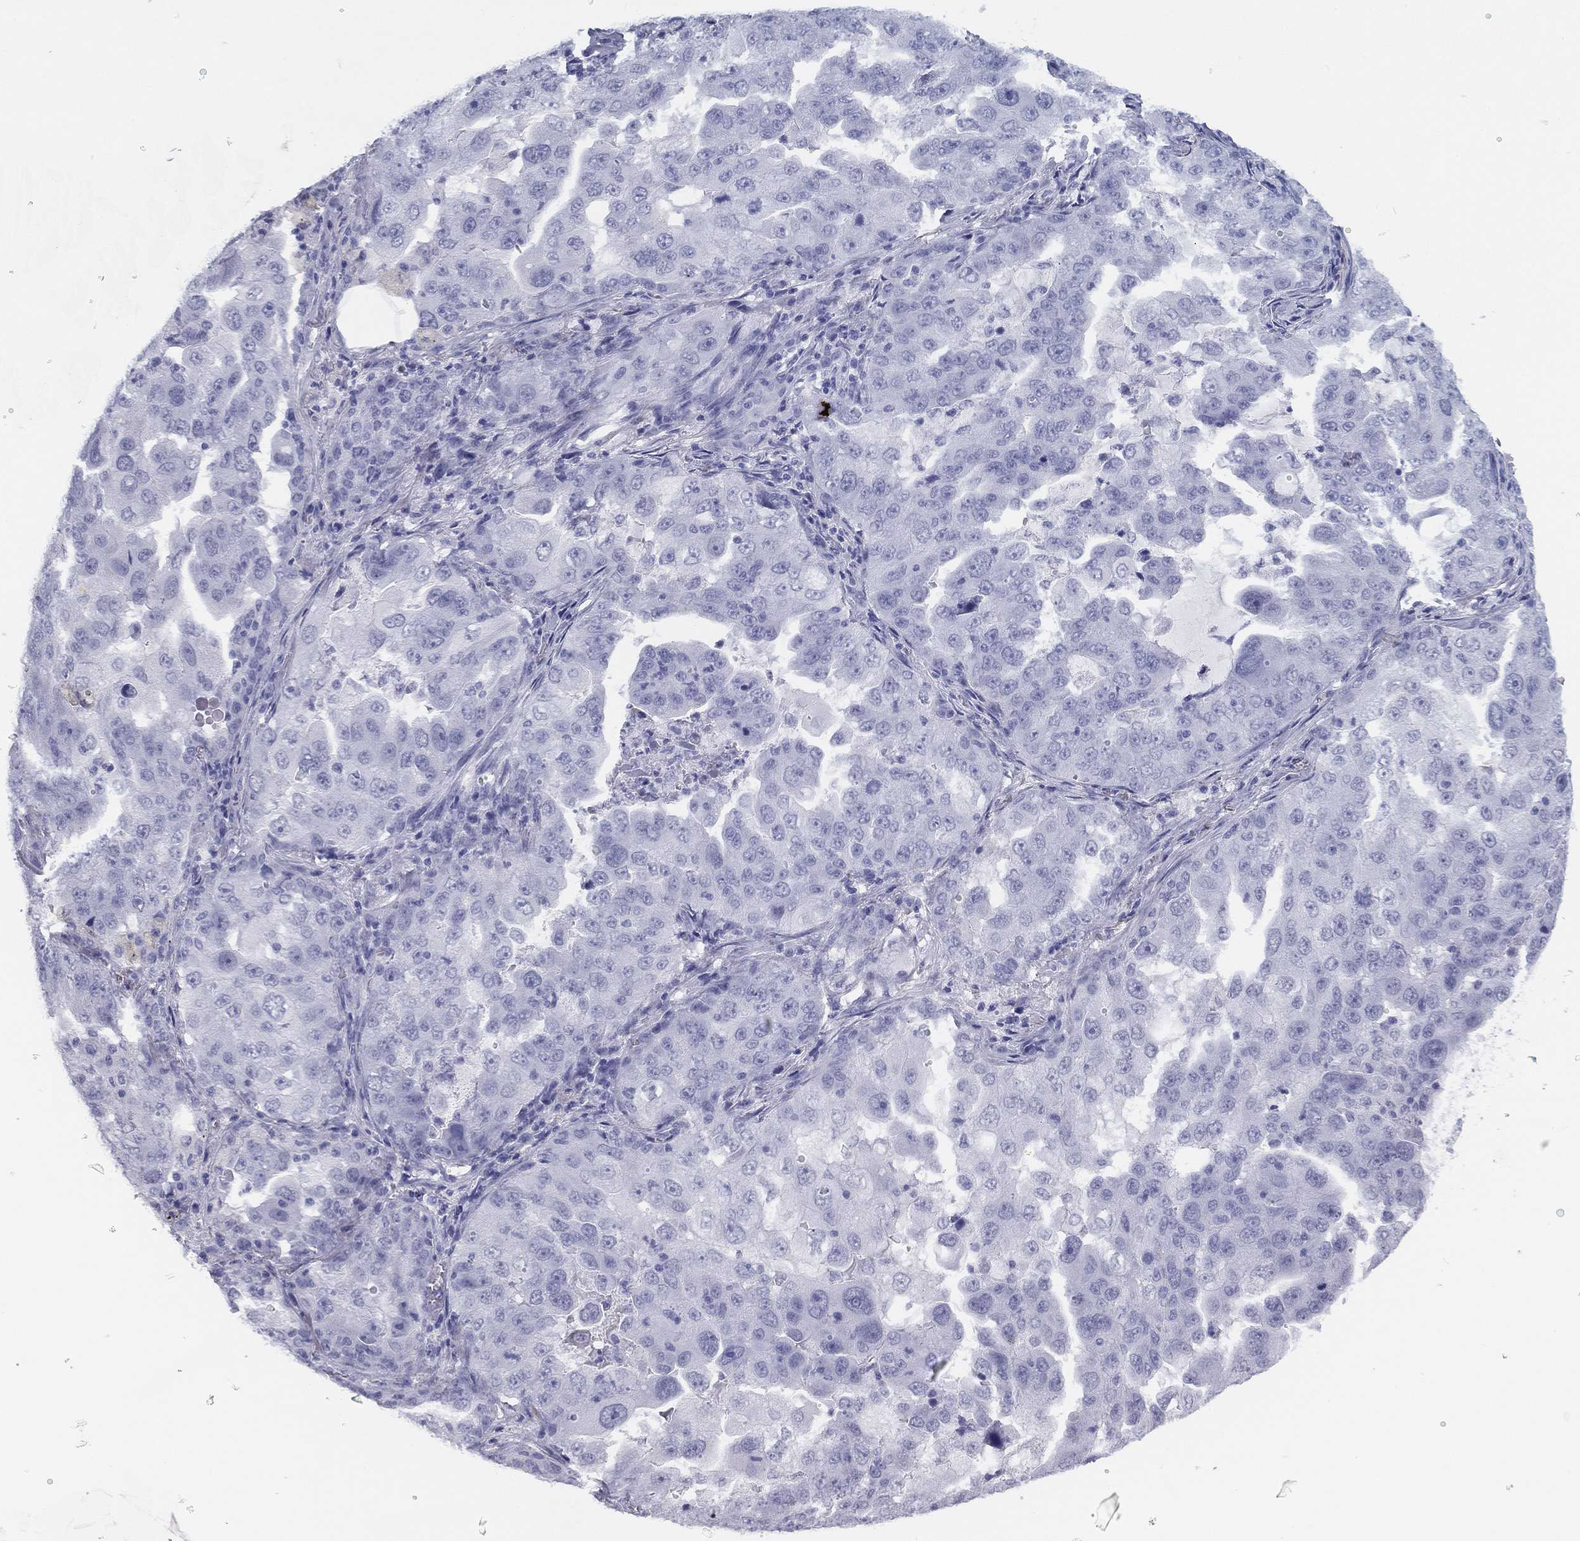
{"staining": {"intensity": "negative", "quantity": "none", "location": "none"}, "tissue": "lung cancer", "cell_type": "Tumor cells", "image_type": "cancer", "snomed": [{"axis": "morphology", "description": "Adenocarcinoma, NOS"}, {"axis": "topography", "description": "Lung"}], "caption": "Lung cancer (adenocarcinoma) was stained to show a protein in brown. There is no significant positivity in tumor cells.", "gene": "ATP1B2", "patient": {"sex": "female", "age": 61}}